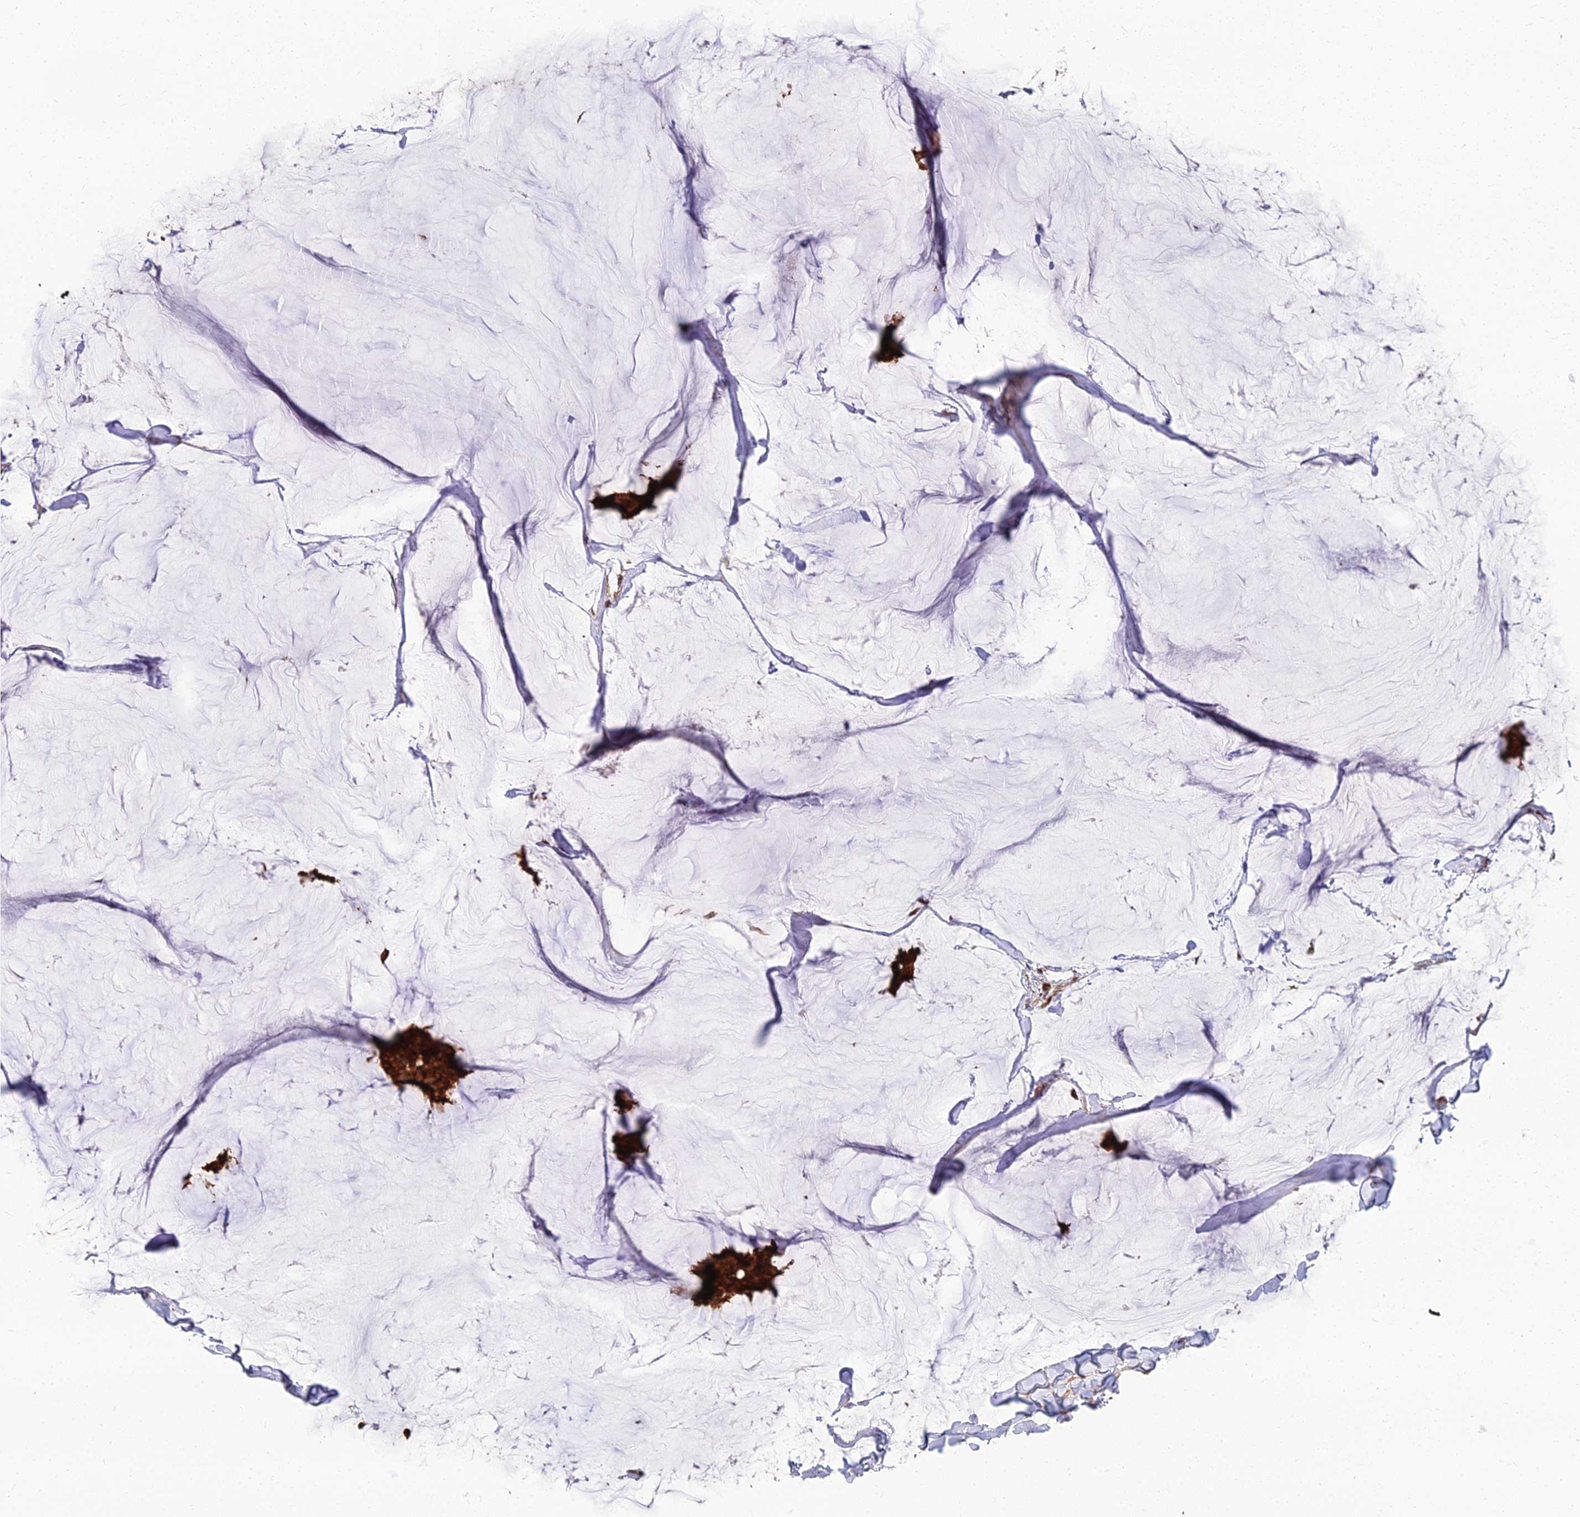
{"staining": {"intensity": "strong", "quantity": ">75%", "location": "cytoplasmic/membranous"}, "tissue": "breast cancer", "cell_type": "Tumor cells", "image_type": "cancer", "snomed": [{"axis": "morphology", "description": "Duct carcinoma"}, {"axis": "topography", "description": "Breast"}], "caption": "The micrograph reveals staining of breast cancer (invasive ductal carcinoma), revealing strong cytoplasmic/membranous protein expression (brown color) within tumor cells.", "gene": "CCT6B", "patient": {"sex": "female", "age": 93}}